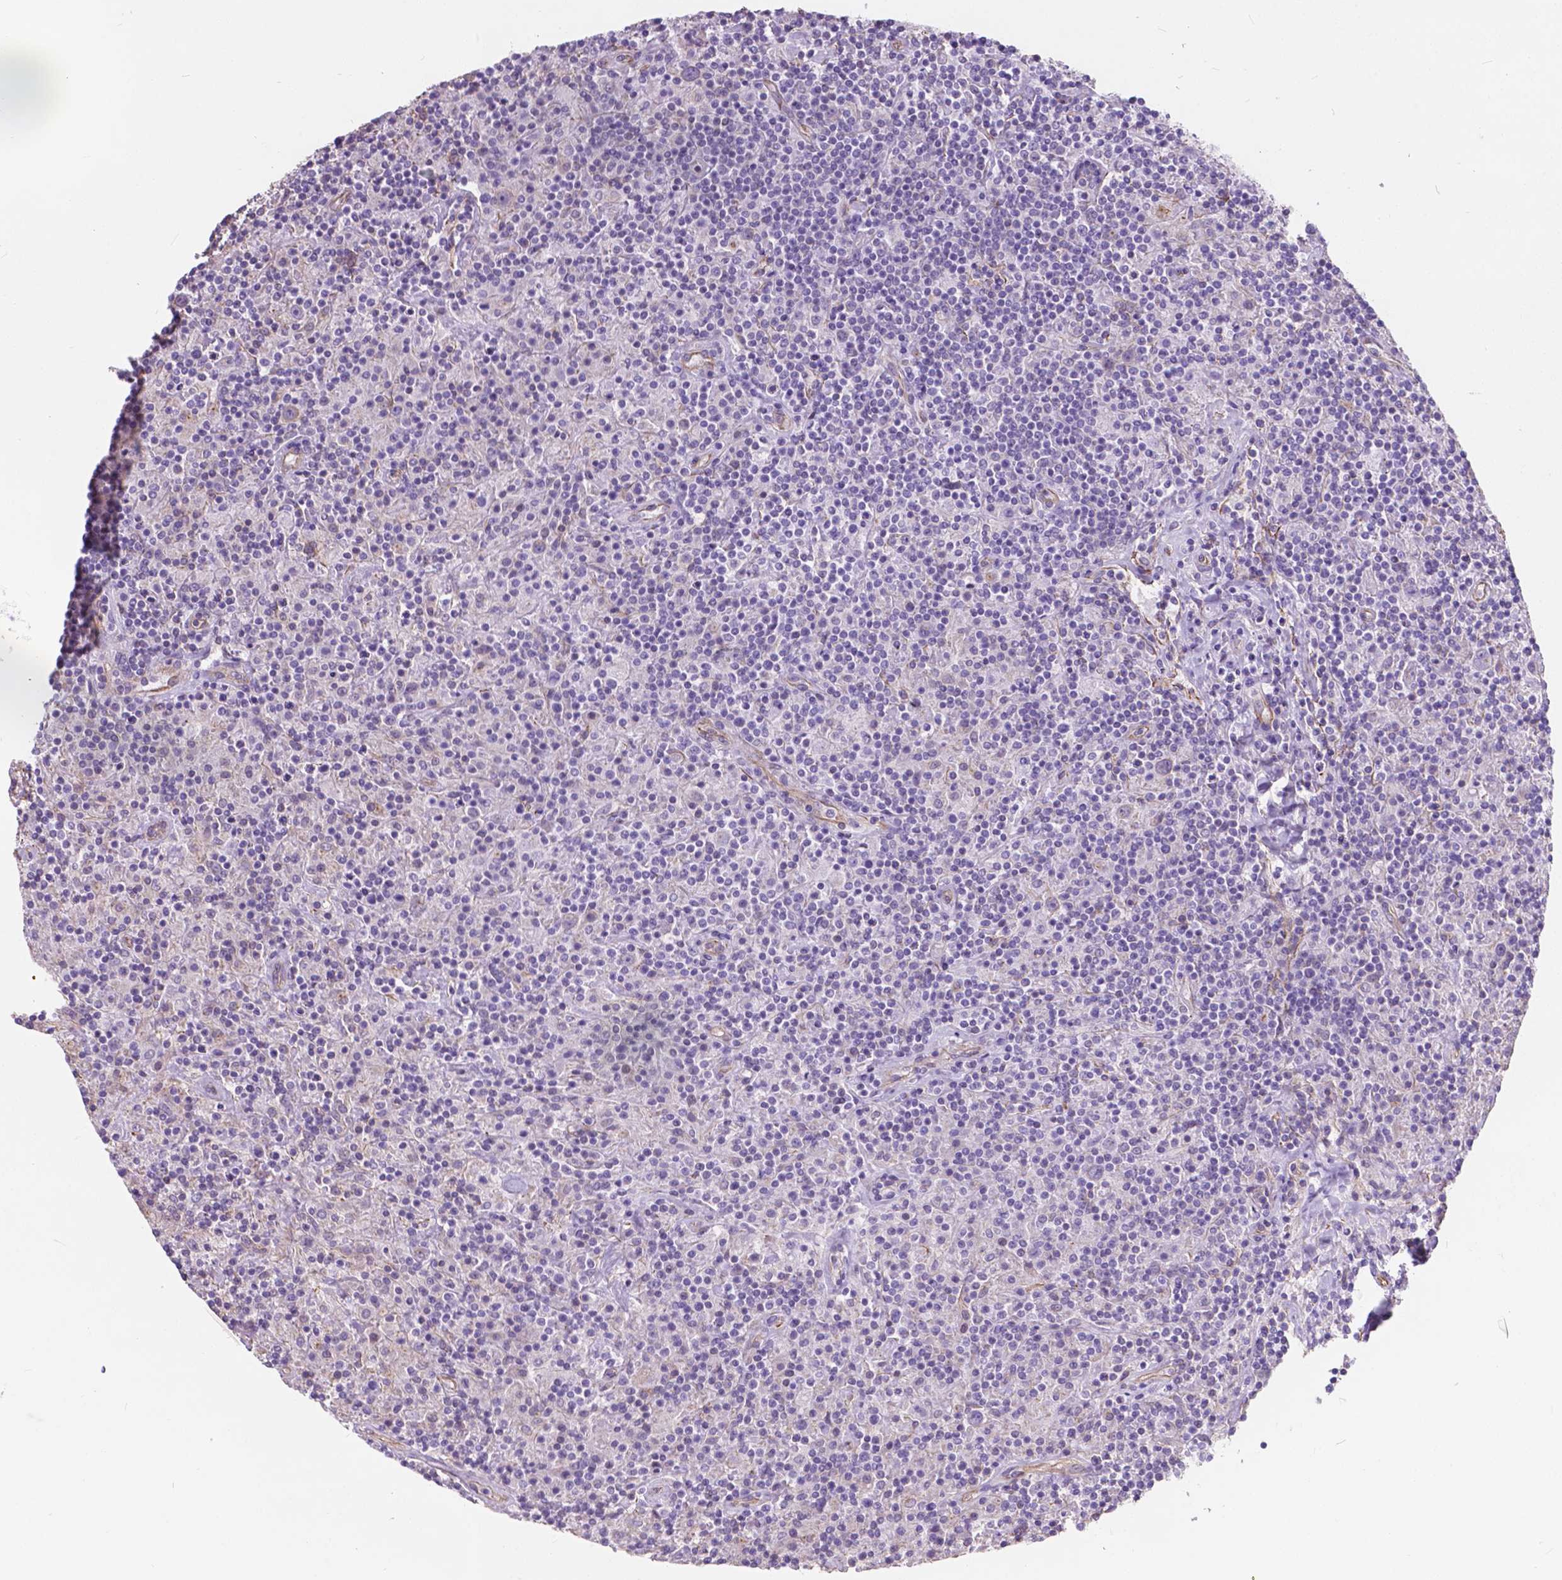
{"staining": {"intensity": "negative", "quantity": "none", "location": "none"}, "tissue": "lymphoma", "cell_type": "Tumor cells", "image_type": "cancer", "snomed": [{"axis": "morphology", "description": "Hodgkin's disease, NOS"}, {"axis": "topography", "description": "Lymph node"}], "caption": "DAB (3,3'-diaminobenzidine) immunohistochemical staining of Hodgkin's disease demonstrates no significant expression in tumor cells.", "gene": "AMOT", "patient": {"sex": "male", "age": 70}}